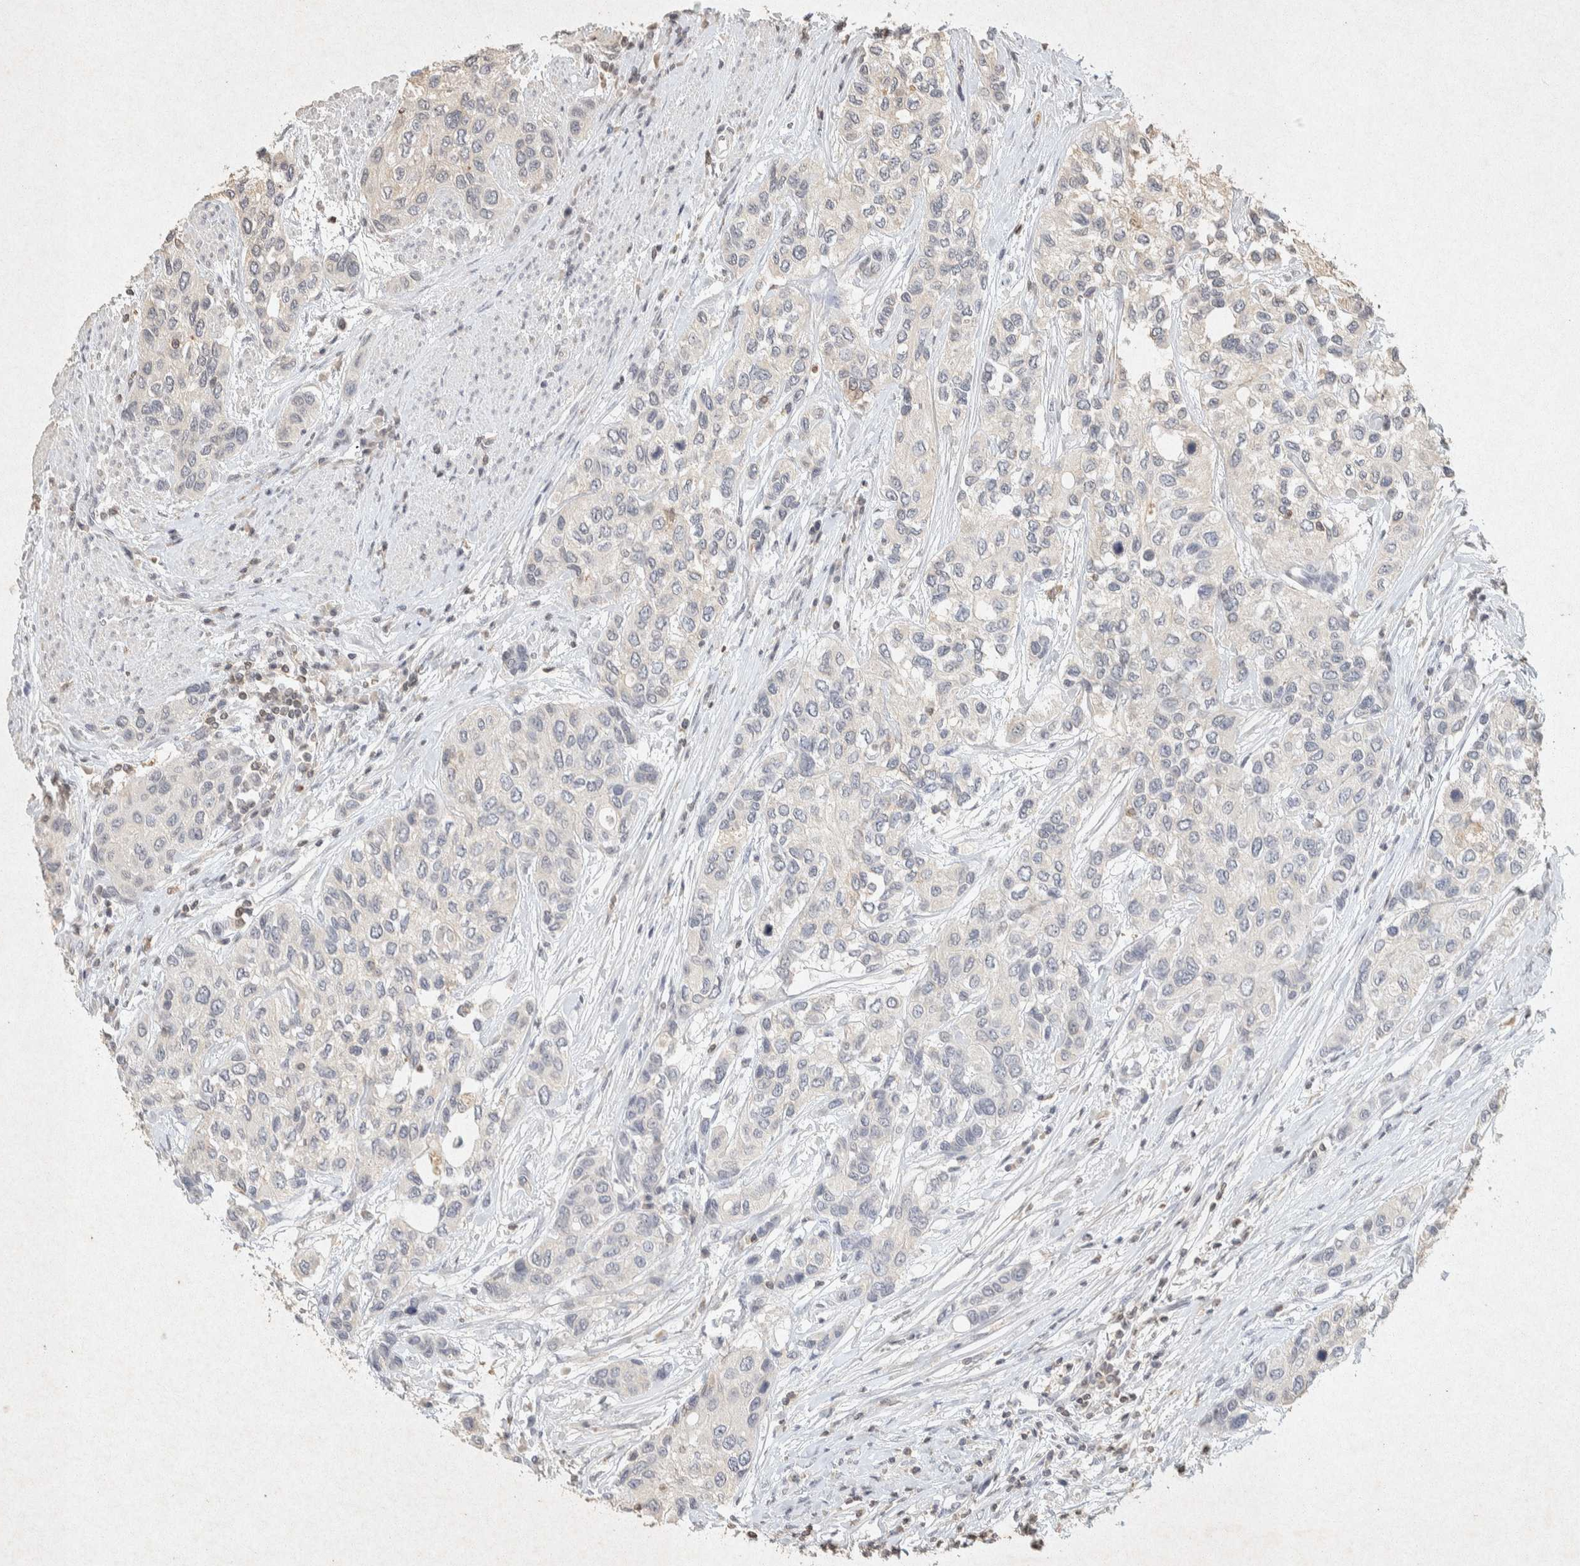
{"staining": {"intensity": "negative", "quantity": "none", "location": "none"}, "tissue": "urothelial cancer", "cell_type": "Tumor cells", "image_type": "cancer", "snomed": [{"axis": "morphology", "description": "Urothelial carcinoma, High grade"}, {"axis": "topography", "description": "Urinary bladder"}], "caption": "Protein analysis of urothelial cancer demonstrates no significant expression in tumor cells.", "gene": "RAC2", "patient": {"sex": "female", "age": 56}}